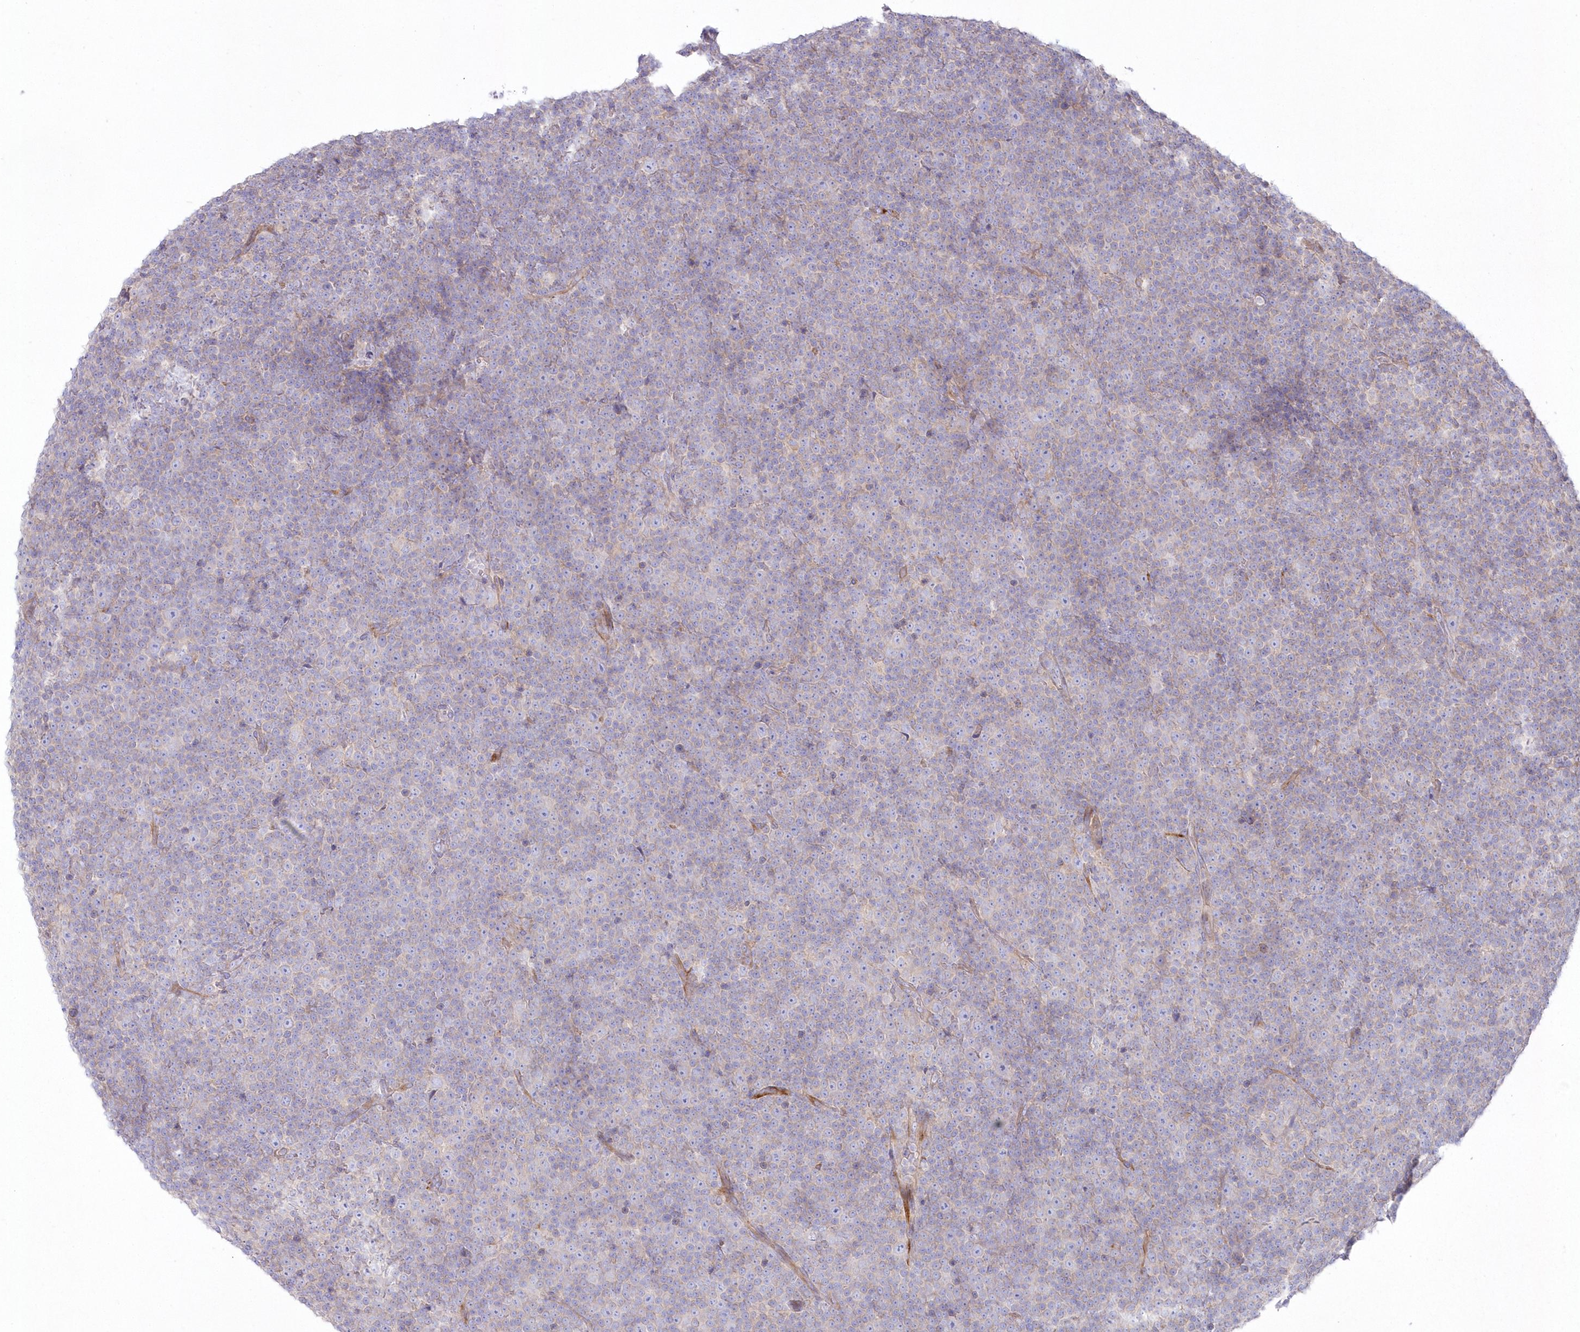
{"staining": {"intensity": "negative", "quantity": "none", "location": "none"}, "tissue": "lymphoma", "cell_type": "Tumor cells", "image_type": "cancer", "snomed": [{"axis": "morphology", "description": "Malignant lymphoma, non-Hodgkin's type, Low grade"}, {"axis": "topography", "description": "Lymph node"}], "caption": "Immunohistochemical staining of lymphoma demonstrates no significant positivity in tumor cells. Nuclei are stained in blue.", "gene": "ZNF843", "patient": {"sex": "female", "age": 67}}